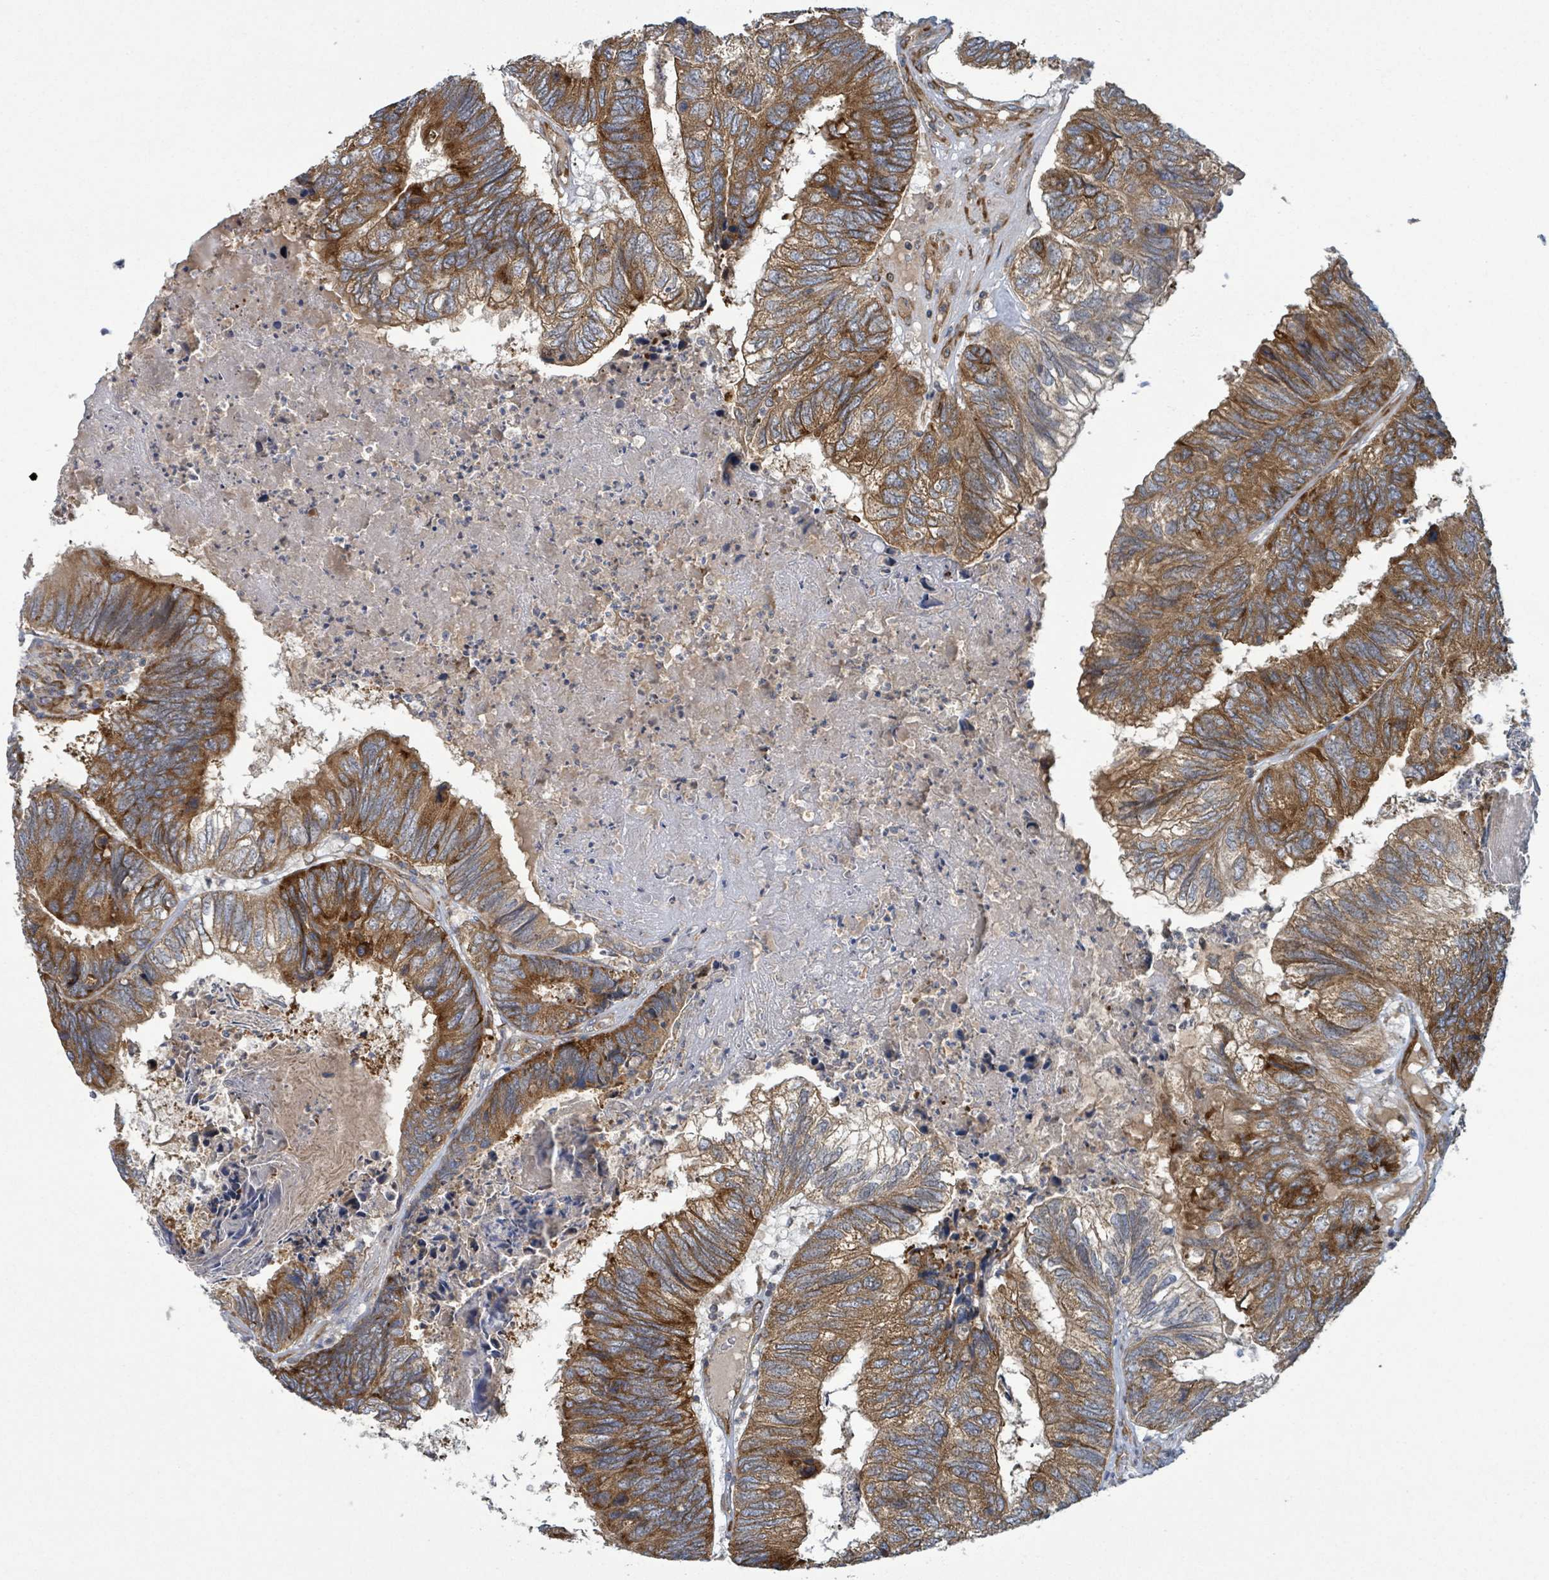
{"staining": {"intensity": "strong", "quantity": ">75%", "location": "cytoplasmic/membranous"}, "tissue": "colorectal cancer", "cell_type": "Tumor cells", "image_type": "cancer", "snomed": [{"axis": "morphology", "description": "Adenocarcinoma, NOS"}, {"axis": "topography", "description": "Colon"}], "caption": "An image of colorectal cancer (adenocarcinoma) stained for a protein reveals strong cytoplasmic/membranous brown staining in tumor cells. (DAB IHC, brown staining for protein, blue staining for nuclei).", "gene": "OR51E1", "patient": {"sex": "female", "age": 67}}